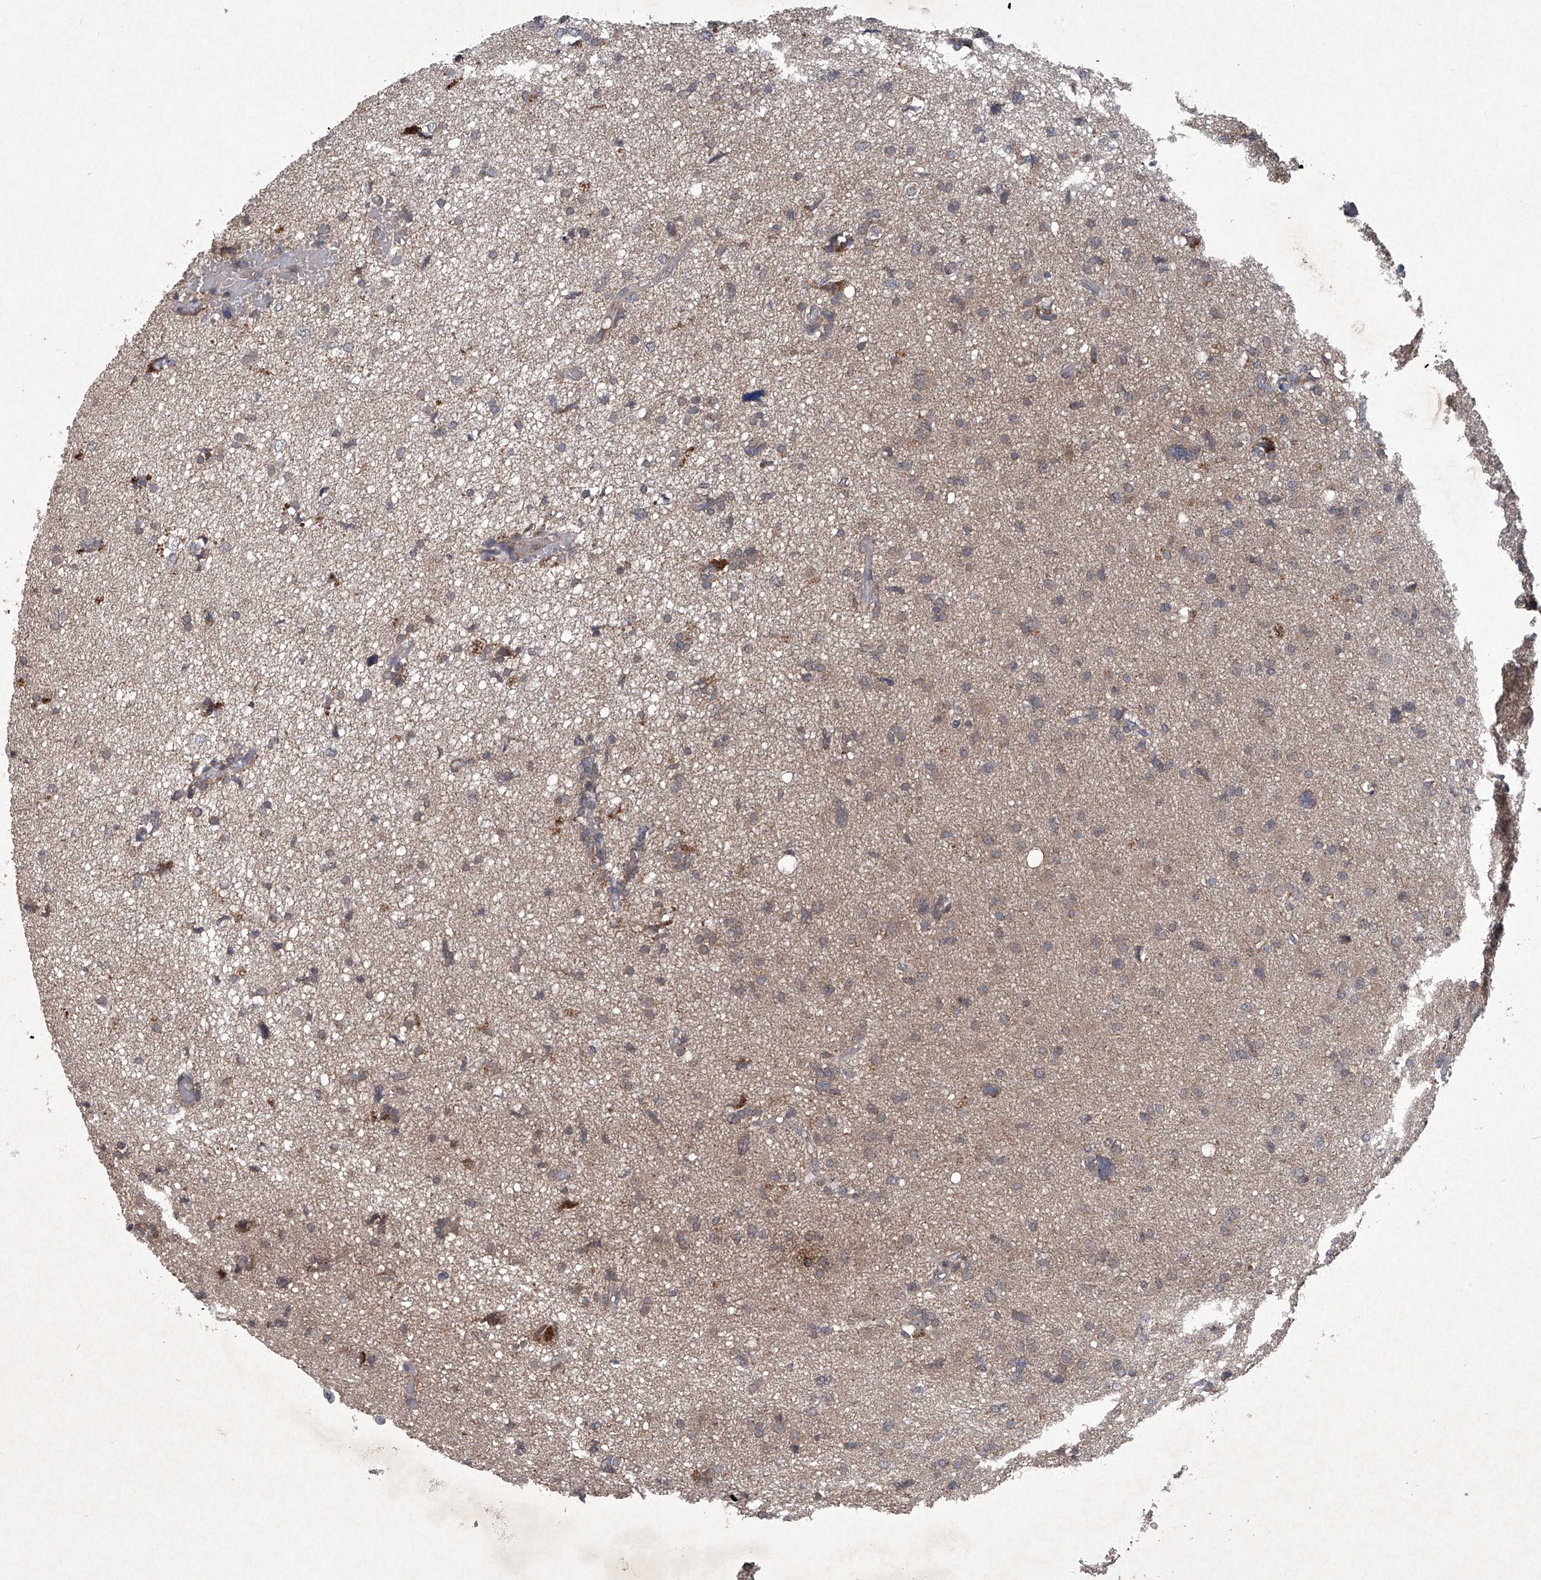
{"staining": {"intensity": "weak", "quantity": "25%-75%", "location": "cytoplasmic/membranous"}, "tissue": "glioma", "cell_type": "Tumor cells", "image_type": "cancer", "snomed": [{"axis": "morphology", "description": "Glioma, malignant, High grade"}, {"axis": "topography", "description": "Brain"}], "caption": "Human glioma stained with a brown dye exhibits weak cytoplasmic/membranous positive staining in about 25%-75% of tumor cells.", "gene": "SUMF2", "patient": {"sex": "female", "age": 59}}